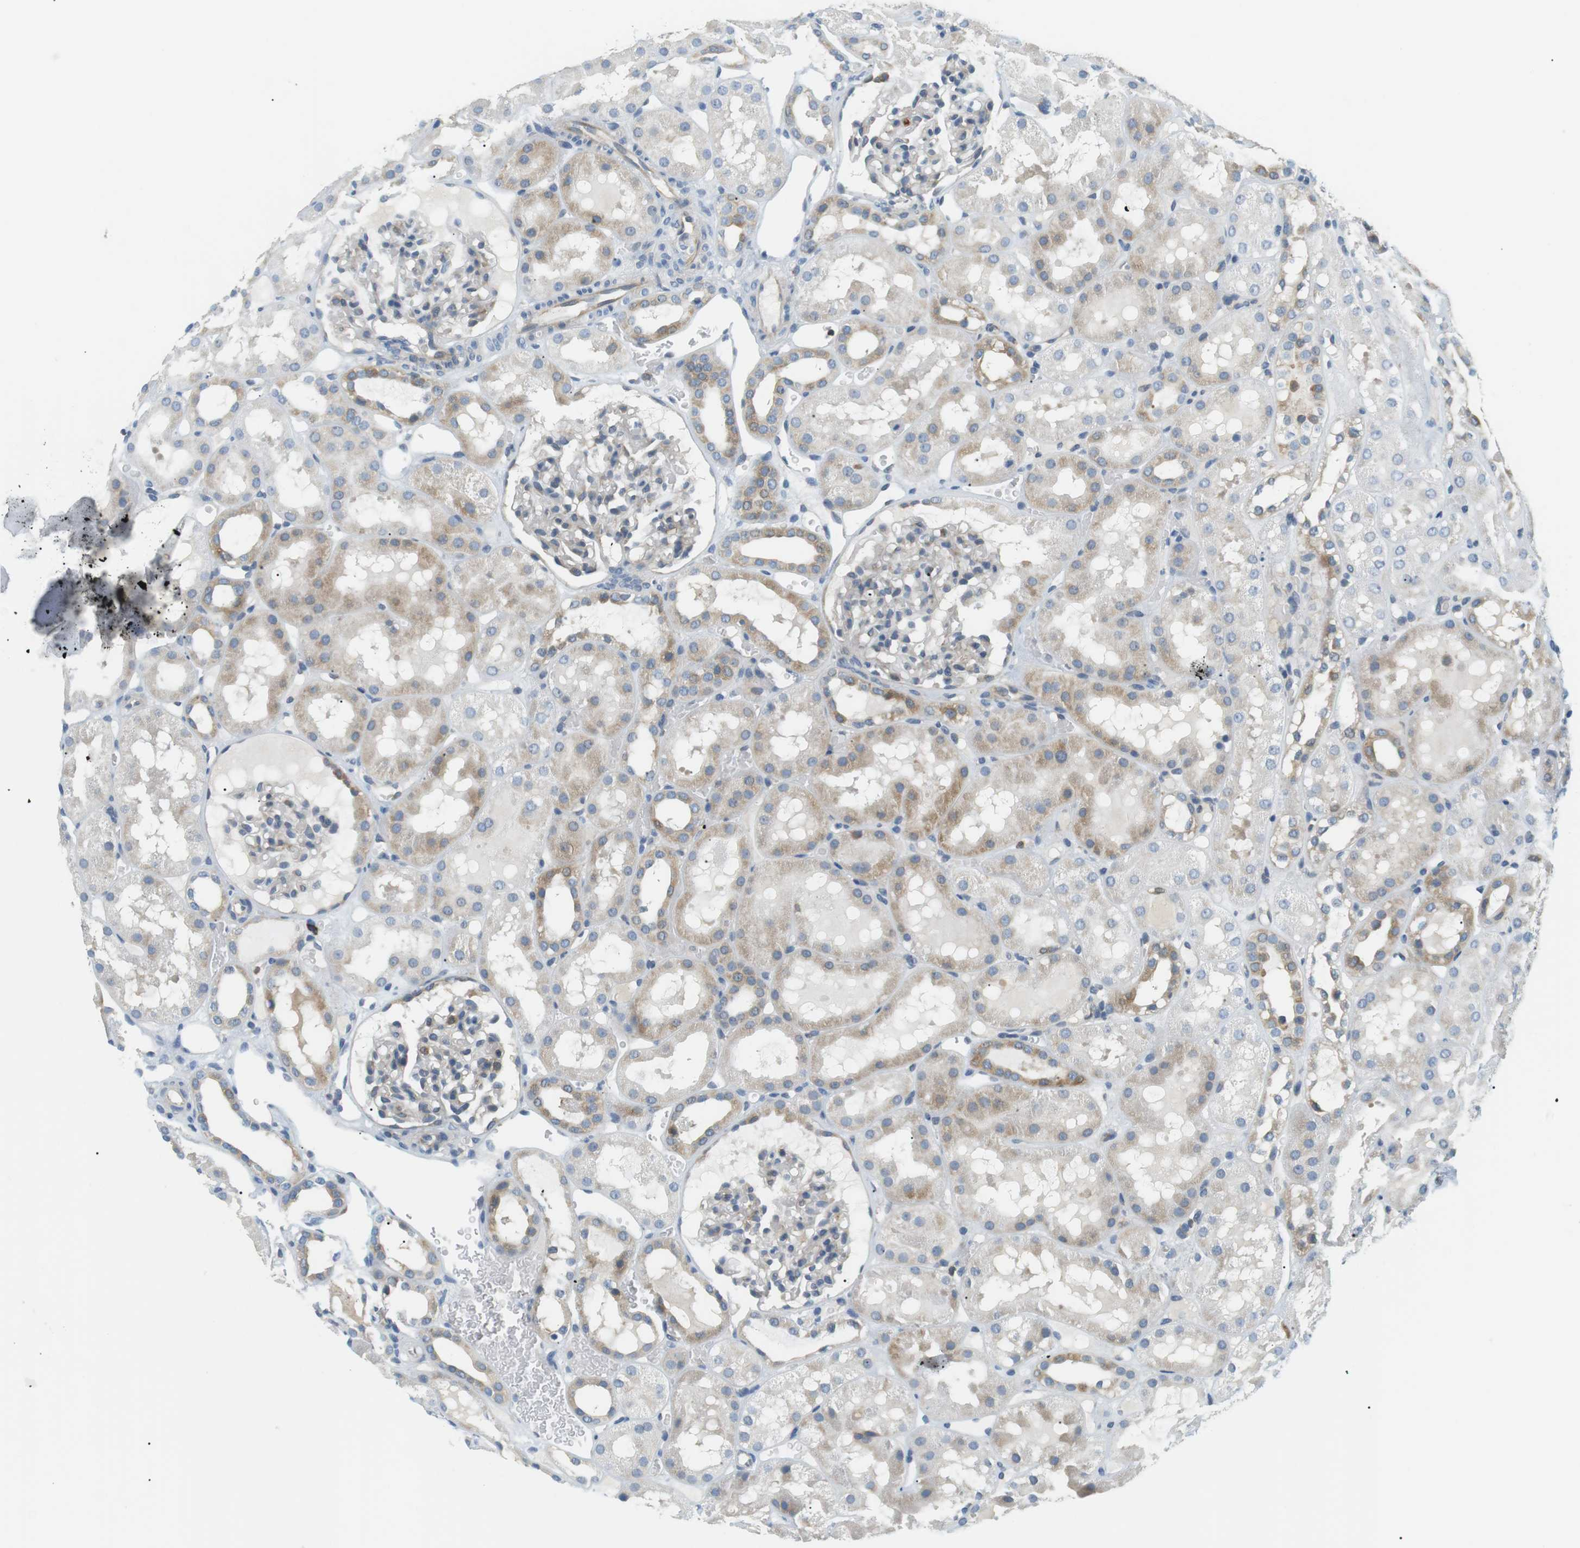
{"staining": {"intensity": "negative", "quantity": "none", "location": "none"}, "tissue": "kidney", "cell_type": "Cells in glomeruli", "image_type": "normal", "snomed": [{"axis": "morphology", "description": "Normal tissue, NOS"}, {"axis": "topography", "description": "Kidney"}, {"axis": "topography", "description": "Urinary bladder"}], "caption": "Micrograph shows no protein staining in cells in glomeruli of normal kidney.", "gene": "TMEM200A", "patient": {"sex": "male", "age": 16}}